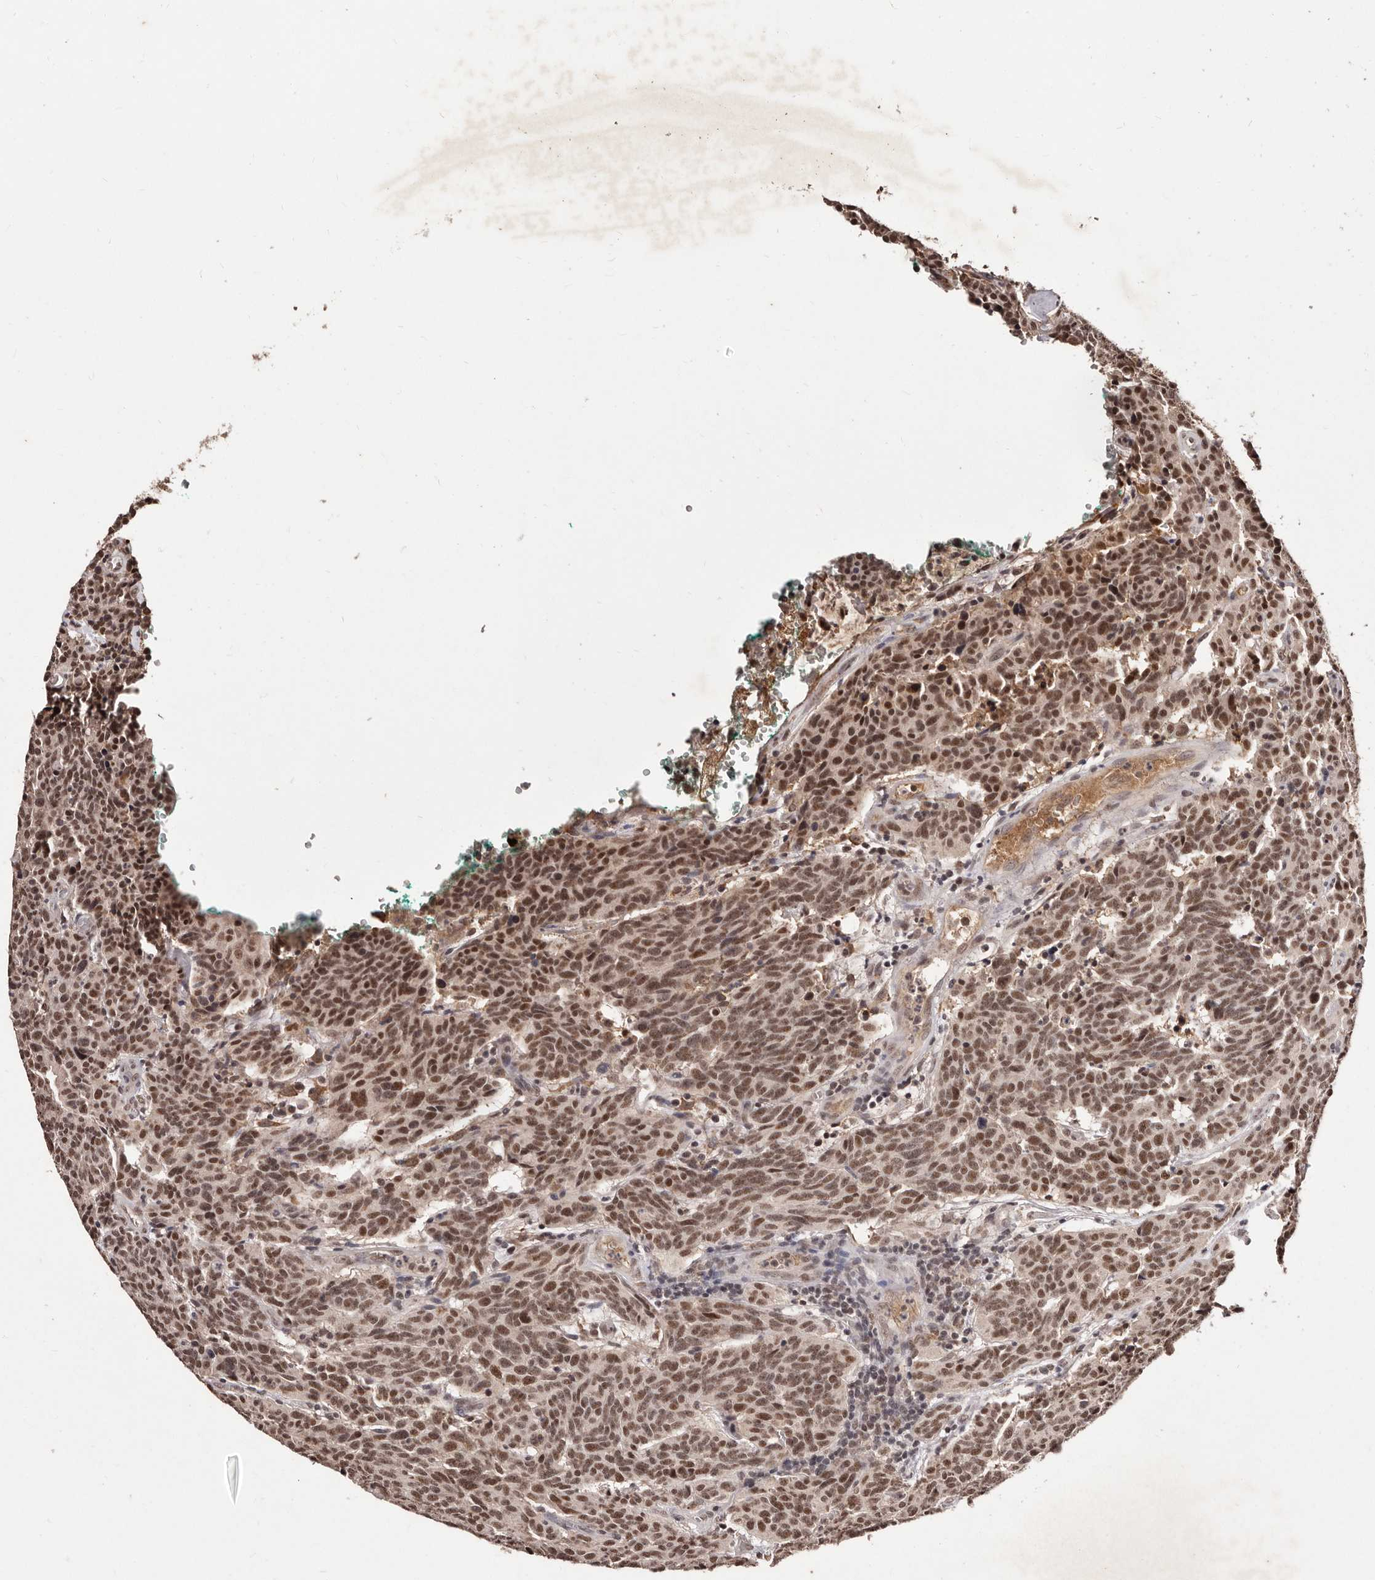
{"staining": {"intensity": "moderate", "quantity": ">75%", "location": "nuclear"}, "tissue": "carcinoid", "cell_type": "Tumor cells", "image_type": "cancer", "snomed": [{"axis": "morphology", "description": "Carcinoid, malignant, NOS"}, {"axis": "topography", "description": "Lung"}], "caption": "Approximately >75% of tumor cells in human carcinoid demonstrate moderate nuclear protein expression as visualized by brown immunohistochemical staining.", "gene": "BICRAL", "patient": {"sex": "female", "age": 46}}